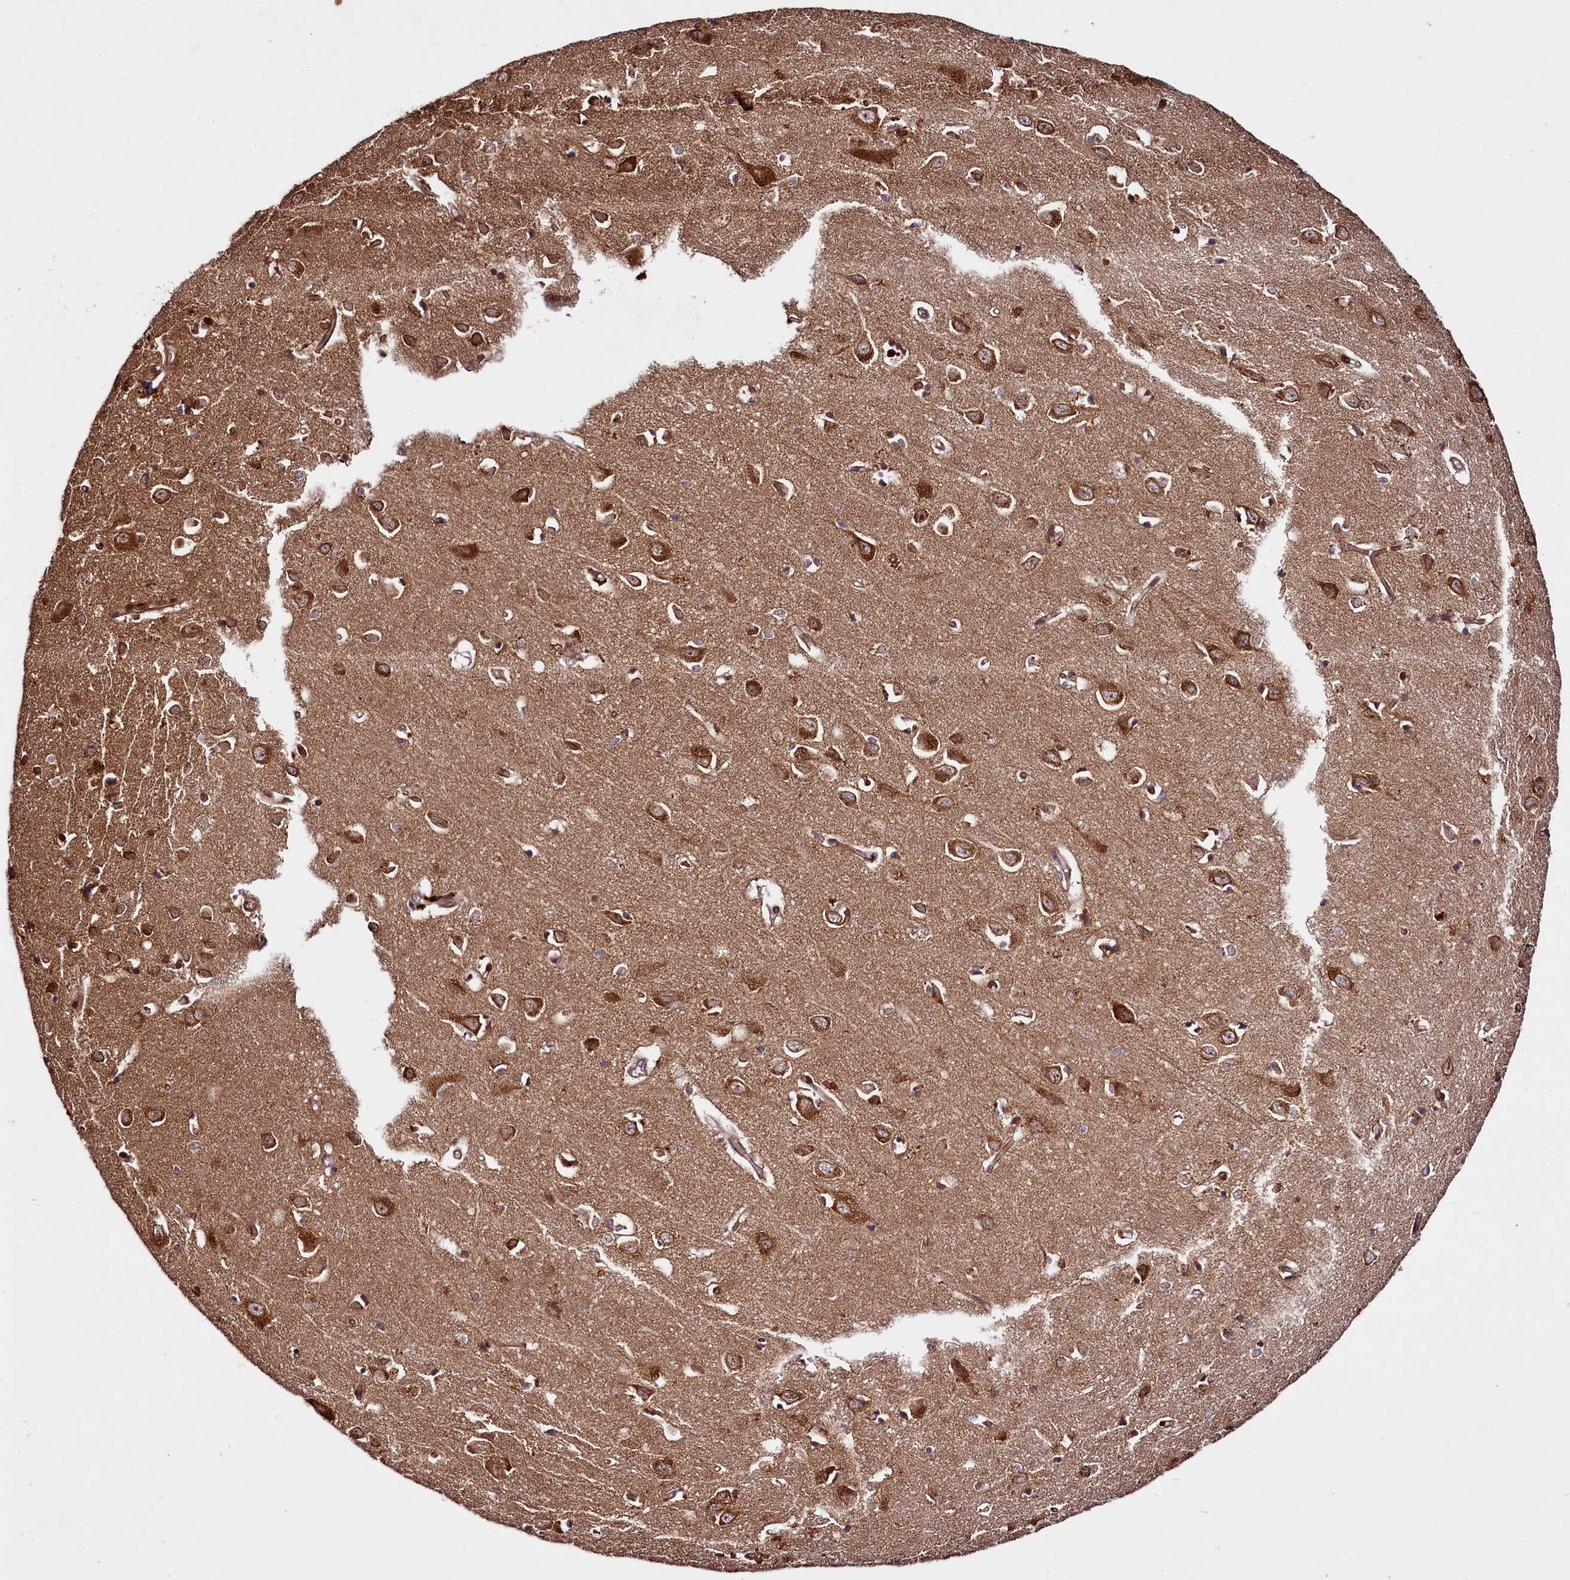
{"staining": {"intensity": "moderate", "quantity": ">75%", "location": "cytoplasmic/membranous"}, "tissue": "cerebral cortex", "cell_type": "Endothelial cells", "image_type": "normal", "snomed": [{"axis": "morphology", "description": "Normal tissue, NOS"}, {"axis": "topography", "description": "Cerebral cortex"}], "caption": "Unremarkable cerebral cortex shows moderate cytoplasmic/membranous staining in approximately >75% of endothelial cells, visualized by immunohistochemistry. The staining was performed using DAB to visualize the protein expression in brown, while the nuclei were stained in blue with hematoxylin (Magnification: 20x).", "gene": "DCP1B", "patient": {"sex": "female", "age": 64}}